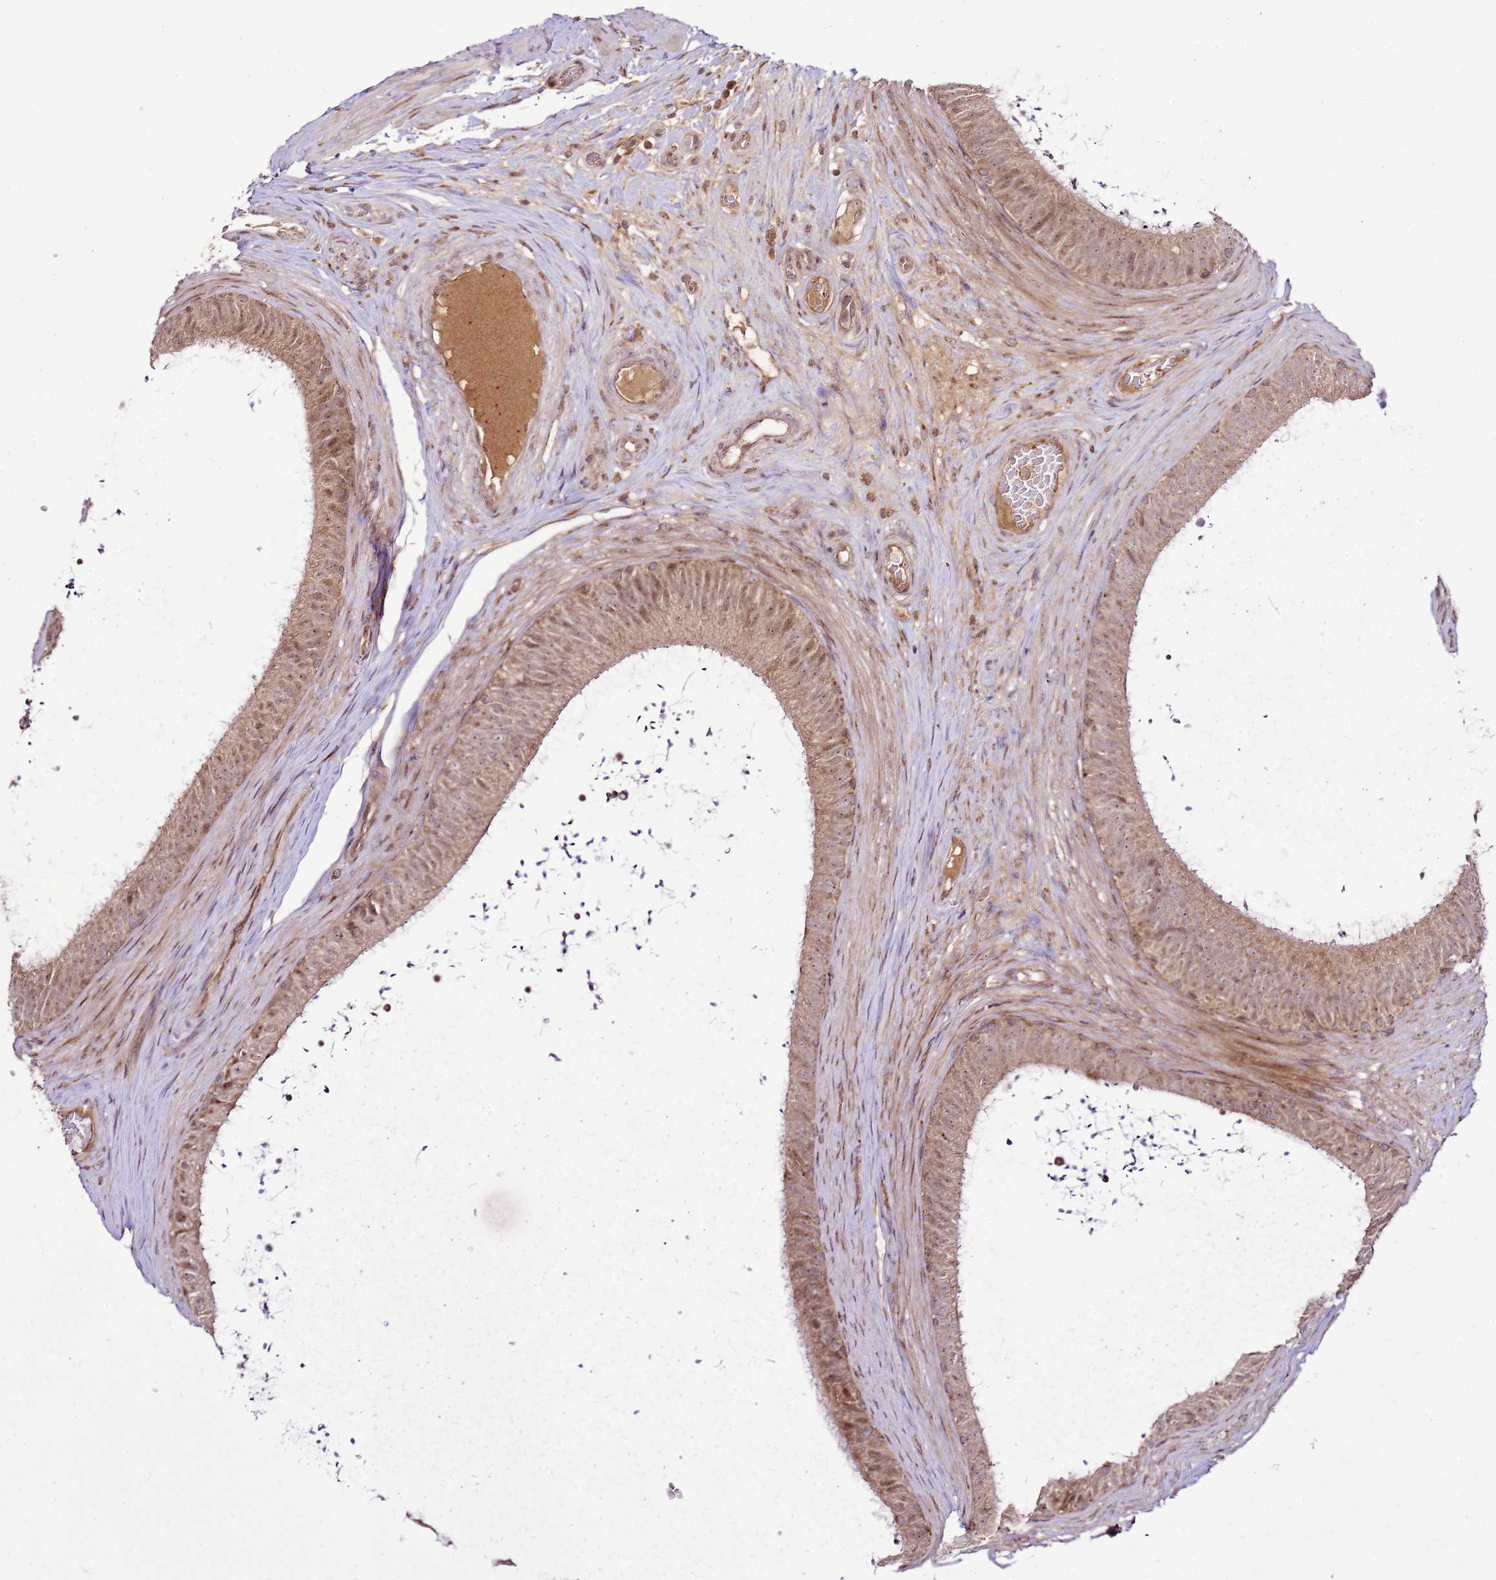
{"staining": {"intensity": "moderate", "quantity": ">75%", "location": "nuclear"}, "tissue": "epididymis", "cell_type": "Glandular cells", "image_type": "normal", "snomed": [{"axis": "morphology", "description": "Normal tissue, NOS"}, {"axis": "topography", "description": "Testis"}, {"axis": "topography", "description": "Epididymis"}], "caption": "Immunohistochemistry (DAB (3,3'-diaminobenzidine)) staining of normal human epididymis reveals moderate nuclear protein expression in about >75% of glandular cells. (DAB IHC with brightfield microscopy, high magnification).", "gene": "RASA3", "patient": {"sex": "male", "age": 41}}